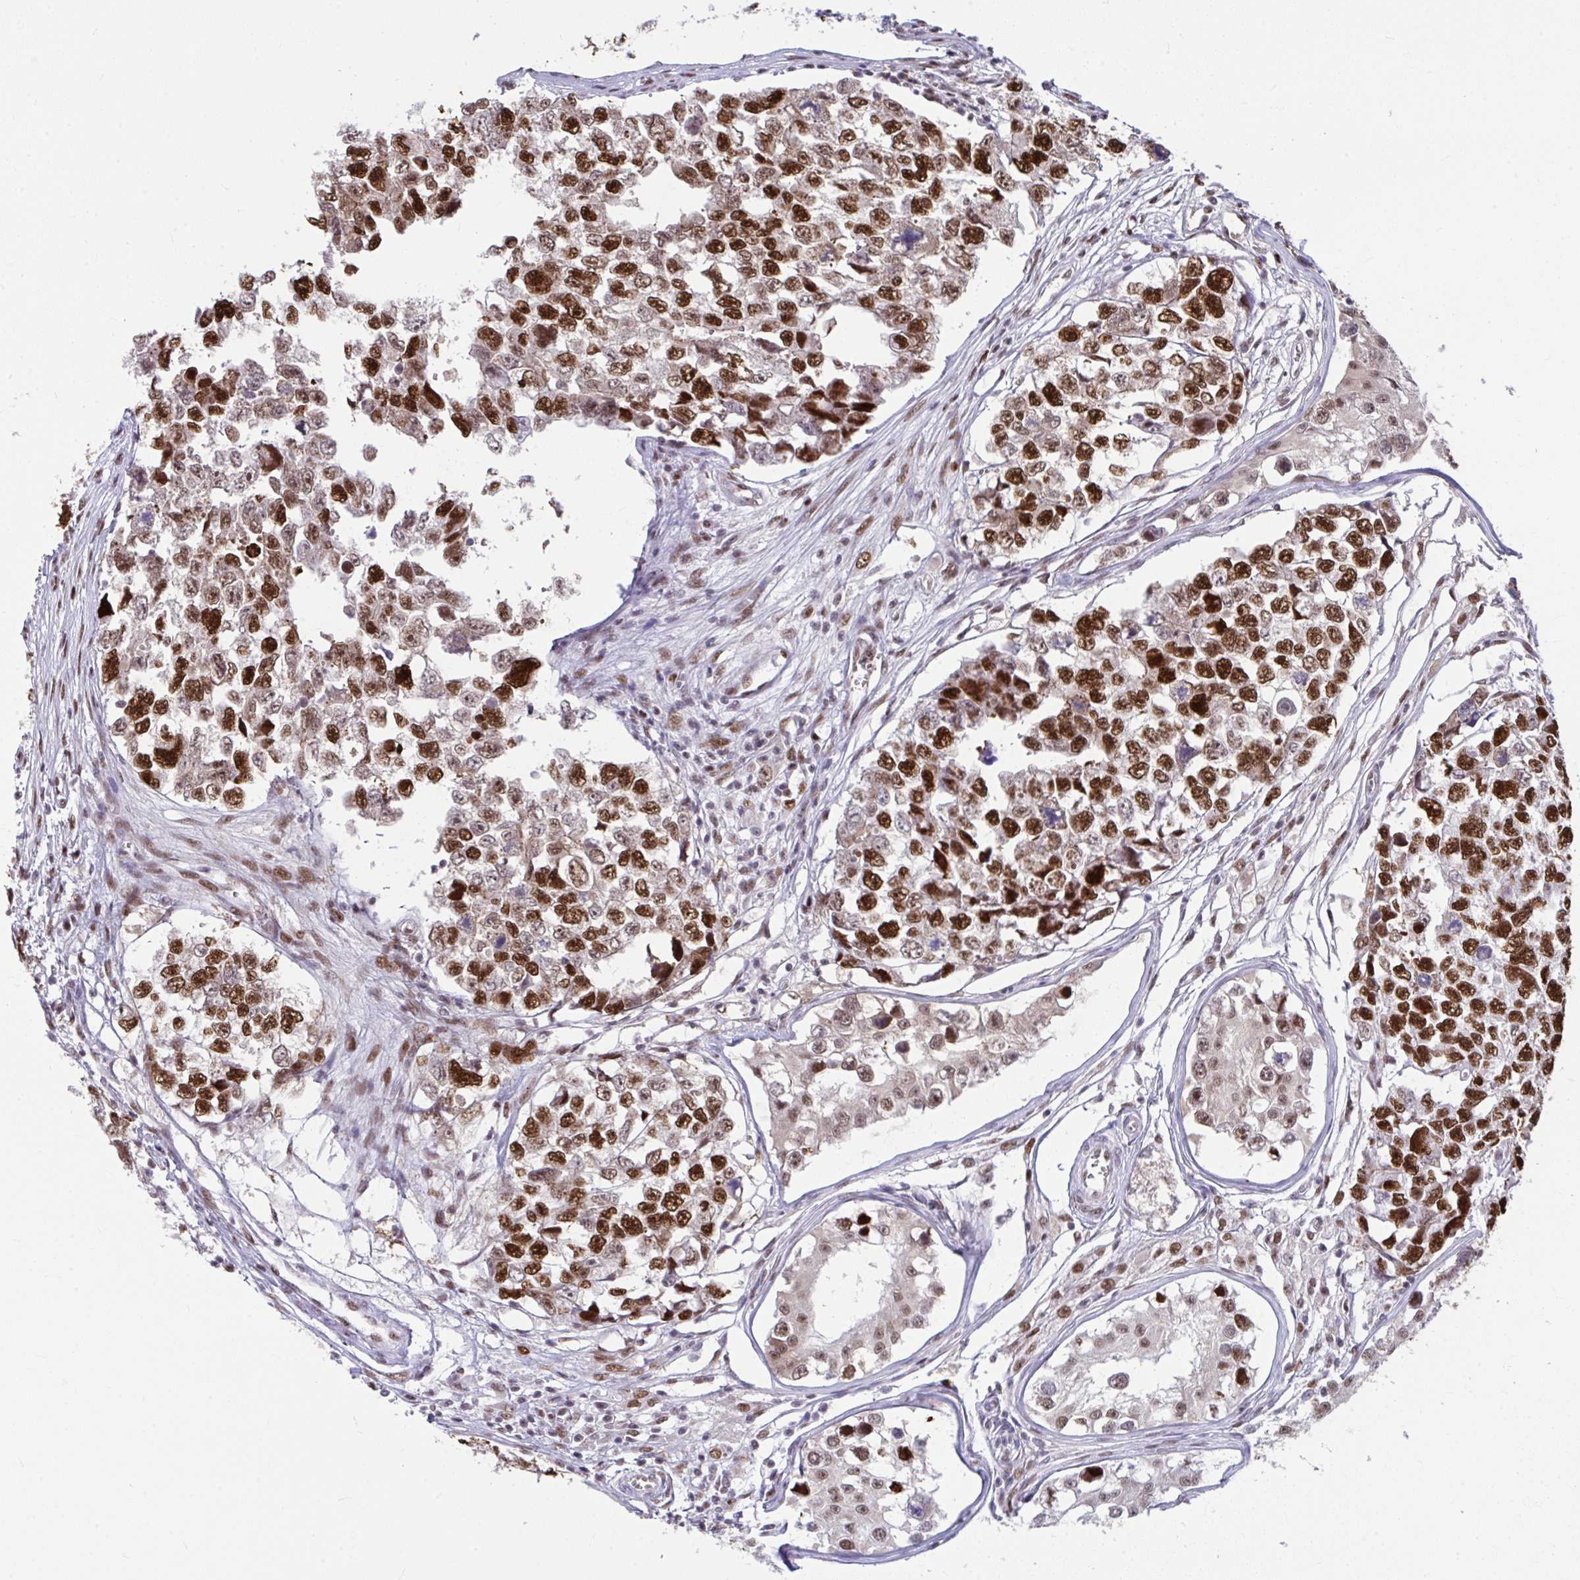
{"staining": {"intensity": "strong", "quantity": ">75%", "location": "nuclear"}, "tissue": "testis cancer", "cell_type": "Tumor cells", "image_type": "cancer", "snomed": [{"axis": "morphology", "description": "Carcinoma, Embryonal, NOS"}, {"axis": "topography", "description": "Testis"}], "caption": "Strong nuclear protein staining is present in about >75% of tumor cells in testis embryonal carcinoma.", "gene": "SLC35C2", "patient": {"sex": "male", "age": 18}}